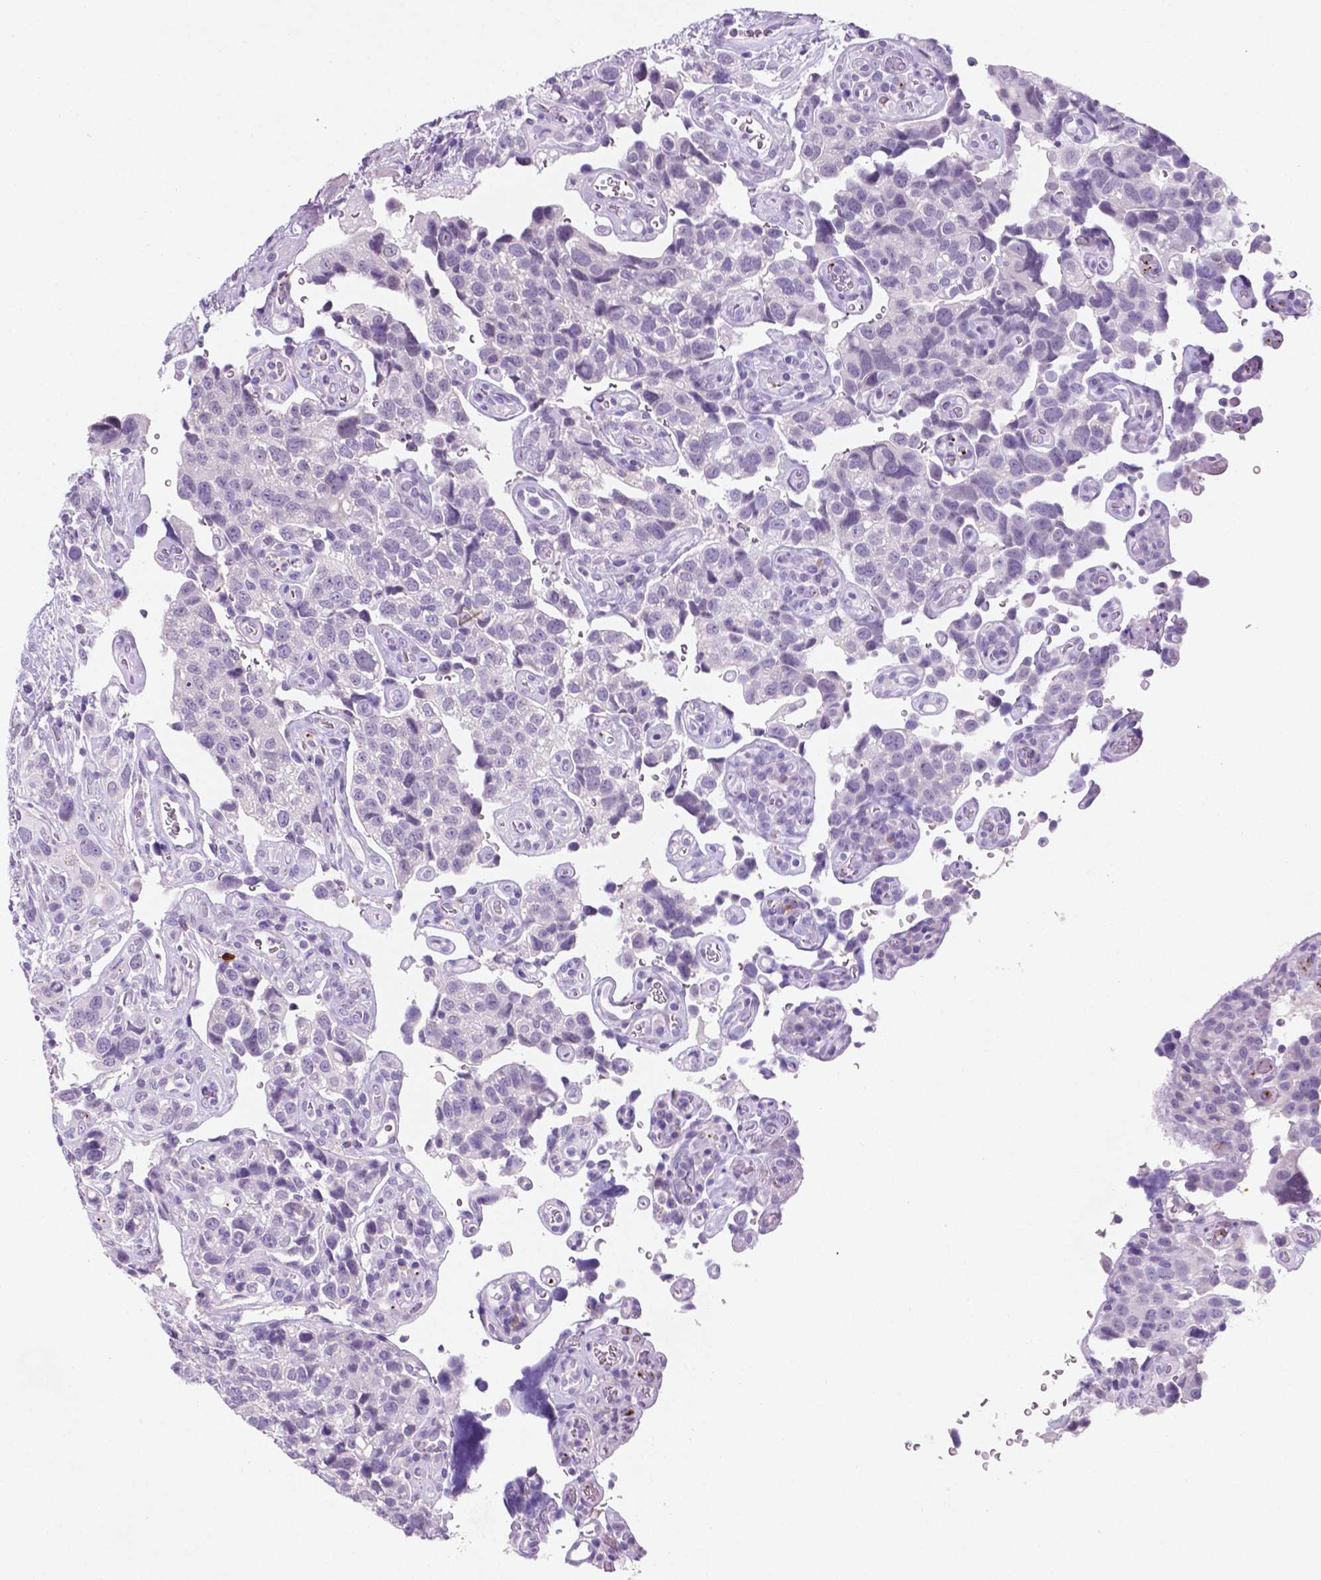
{"staining": {"intensity": "negative", "quantity": "none", "location": "none"}, "tissue": "urothelial cancer", "cell_type": "Tumor cells", "image_type": "cancer", "snomed": [{"axis": "morphology", "description": "Urothelial carcinoma, High grade"}, {"axis": "topography", "description": "Urinary bladder"}], "caption": "There is no significant staining in tumor cells of urothelial carcinoma (high-grade).", "gene": "EBLN2", "patient": {"sex": "female", "age": 58}}